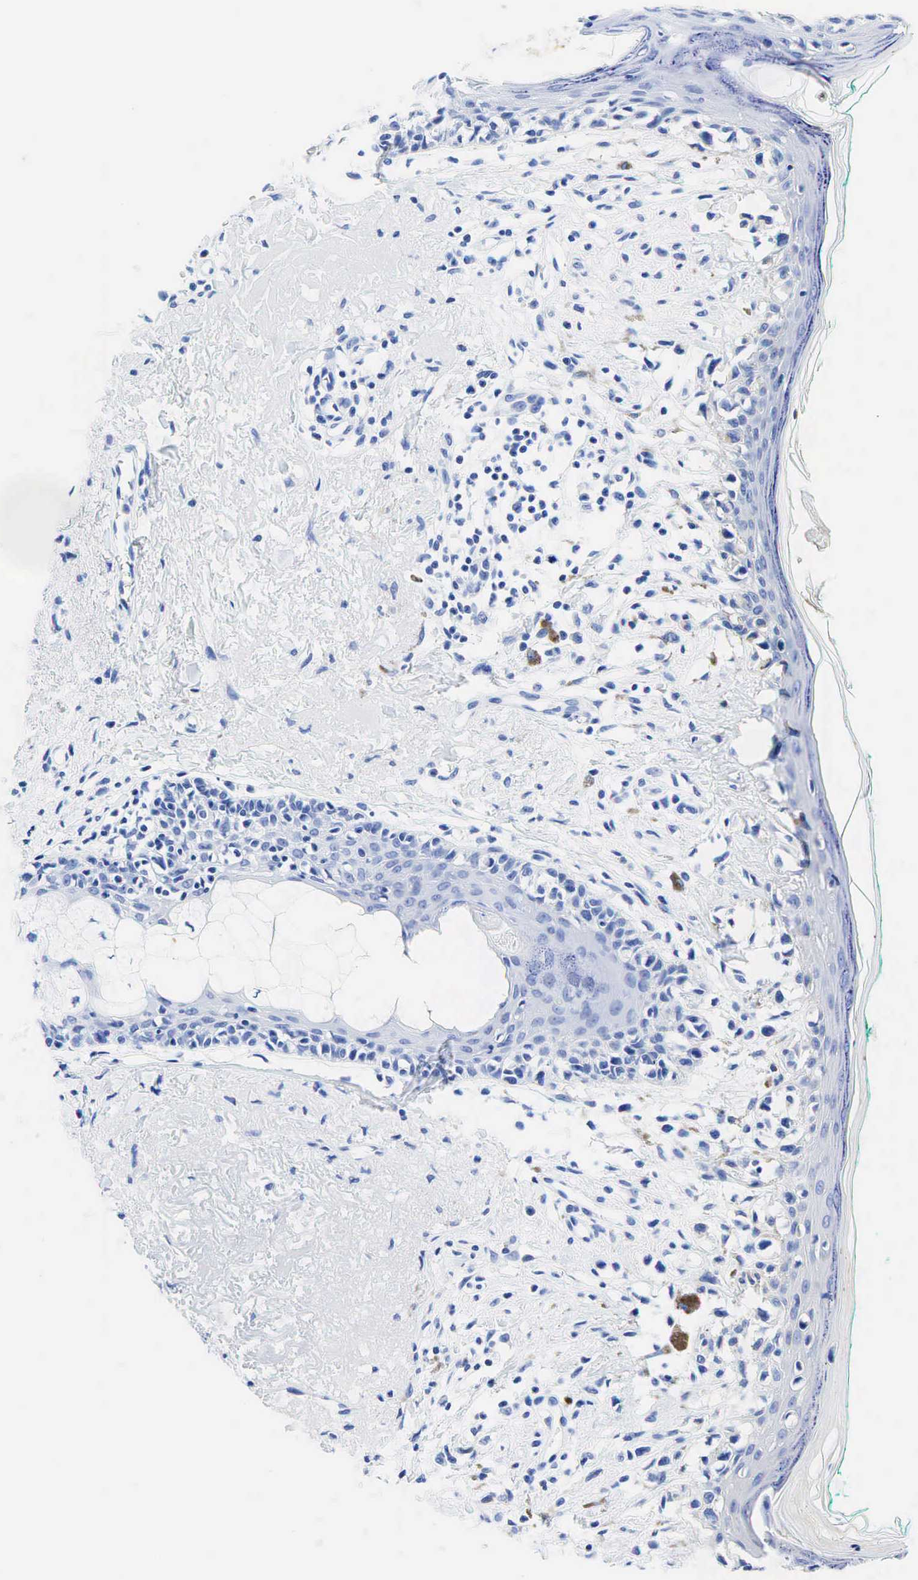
{"staining": {"intensity": "negative", "quantity": "none", "location": "none"}, "tissue": "melanoma", "cell_type": "Tumor cells", "image_type": "cancer", "snomed": [{"axis": "morphology", "description": "Malignant melanoma, NOS"}, {"axis": "topography", "description": "Skin"}], "caption": "DAB (3,3'-diaminobenzidine) immunohistochemical staining of malignant melanoma reveals no significant positivity in tumor cells.", "gene": "KRT18", "patient": {"sex": "male", "age": 80}}